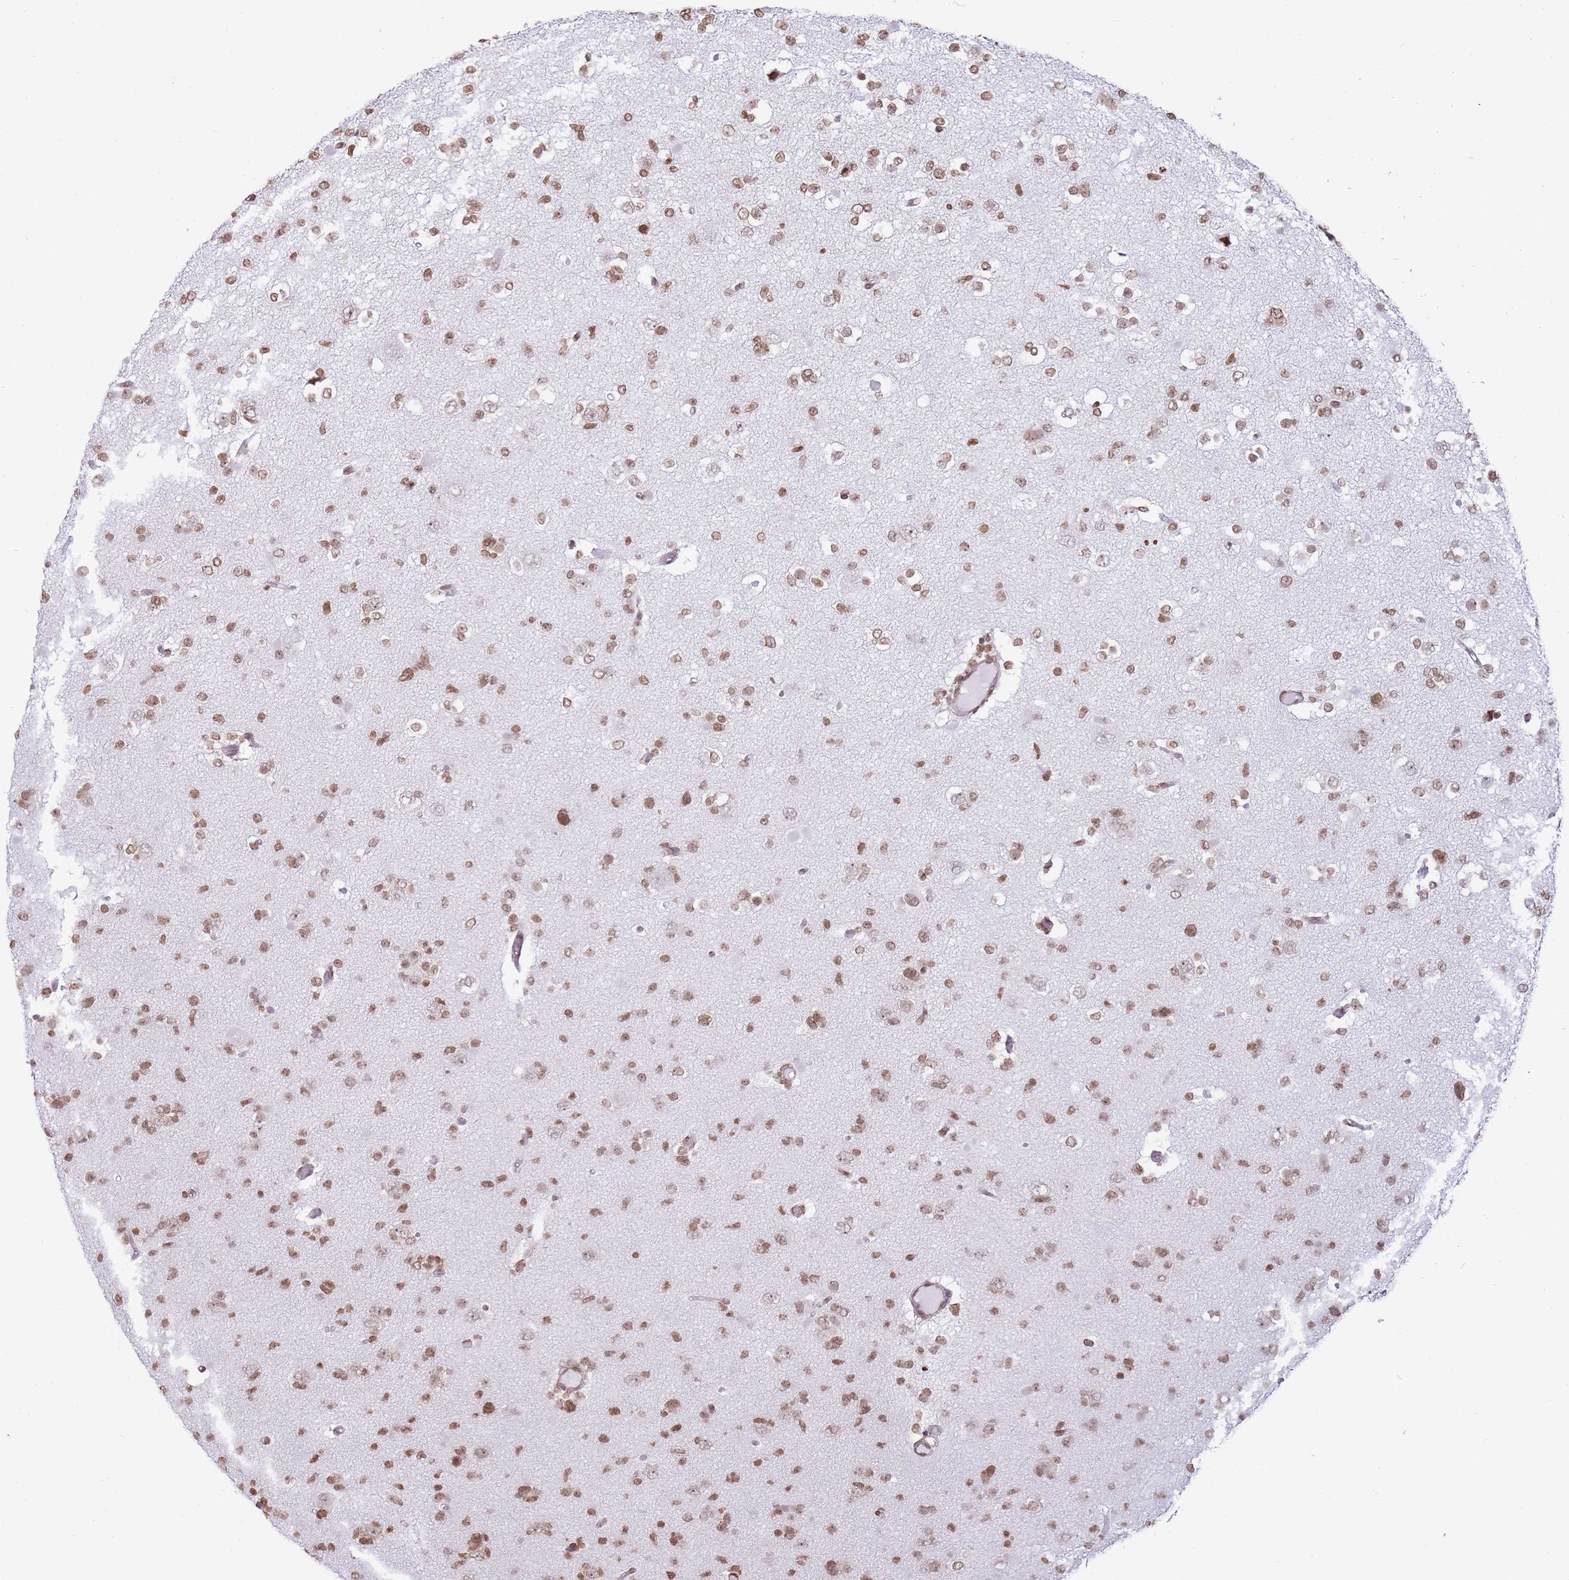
{"staining": {"intensity": "moderate", "quantity": ">75%", "location": "nuclear"}, "tissue": "glioma", "cell_type": "Tumor cells", "image_type": "cancer", "snomed": [{"axis": "morphology", "description": "Glioma, malignant, Low grade"}, {"axis": "topography", "description": "Brain"}], "caption": "Immunohistochemical staining of glioma demonstrates moderate nuclear protein staining in about >75% of tumor cells.", "gene": "SHISAL1", "patient": {"sex": "female", "age": 22}}